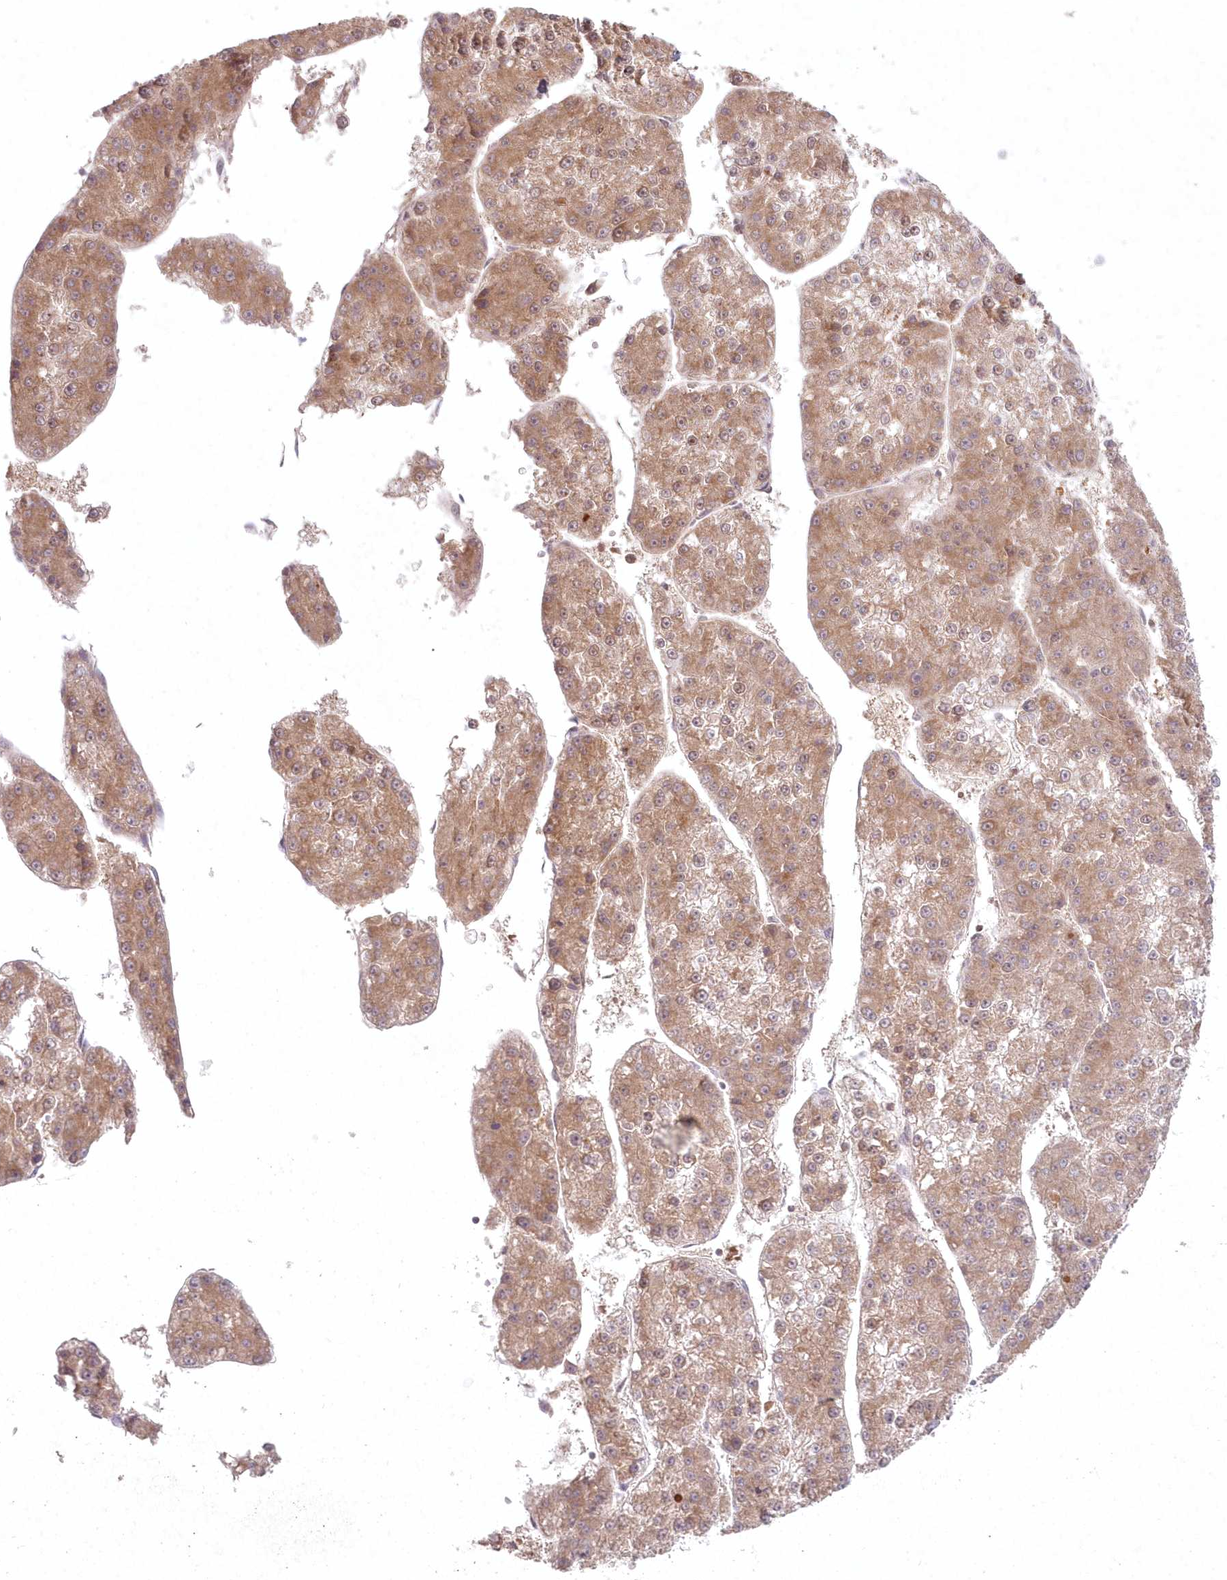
{"staining": {"intensity": "moderate", "quantity": ">75%", "location": "cytoplasmic/membranous"}, "tissue": "liver cancer", "cell_type": "Tumor cells", "image_type": "cancer", "snomed": [{"axis": "morphology", "description": "Carcinoma, Hepatocellular, NOS"}, {"axis": "topography", "description": "Liver"}], "caption": "Immunohistochemistry of human liver cancer (hepatocellular carcinoma) reveals medium levels of moderate cytoplasmic/membranous positivity in about >75% of tumor cells. (brown staining indicates protein expression, while blue staining denotes nuclei).", "gene": "ASCC1", "patient": {"sex": "female", "age": 73}}